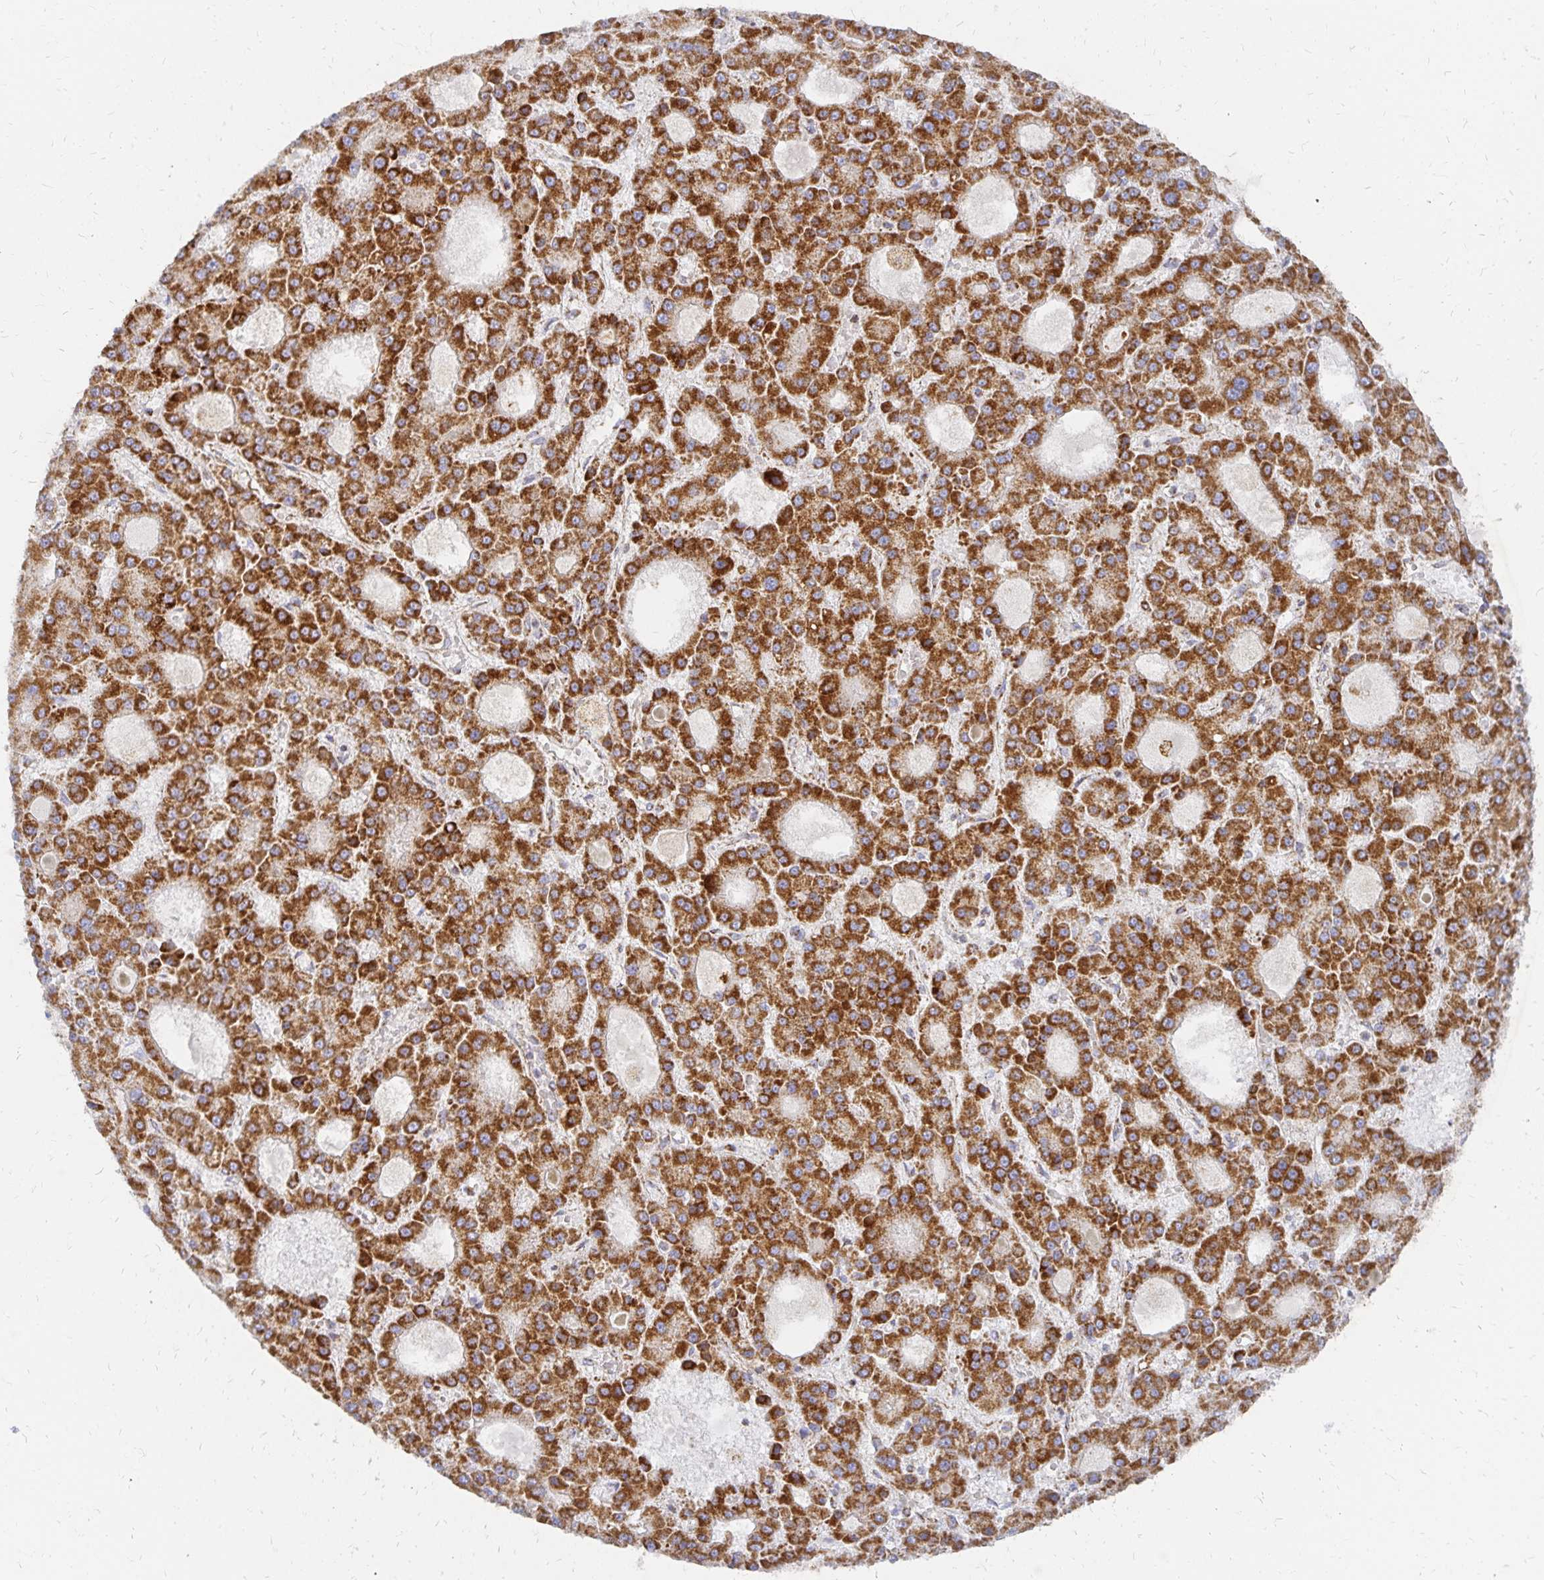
{"staining": {"intensity": "strong", "quantity": ">75%", "location": "cytoplasmic/membranous"}, "tissue": "liver cancer", "cell_type": "Tumor cells", "image_type": "cancer", "snomed": [{"axis": "morphology", "description": "Carcinoma, Hepatocellular, NOS"}, {"axis": "topography", "description": "Liver"}], "caption": "Hepatocellular carcinoma (liver) stained for a protein (brown) demonstrates strong cytoplasmic/membranous positive expression in approximately >75% of tumor cells.", "gene": "STOML2", "patient": {"sex": "male", "age": 70}}